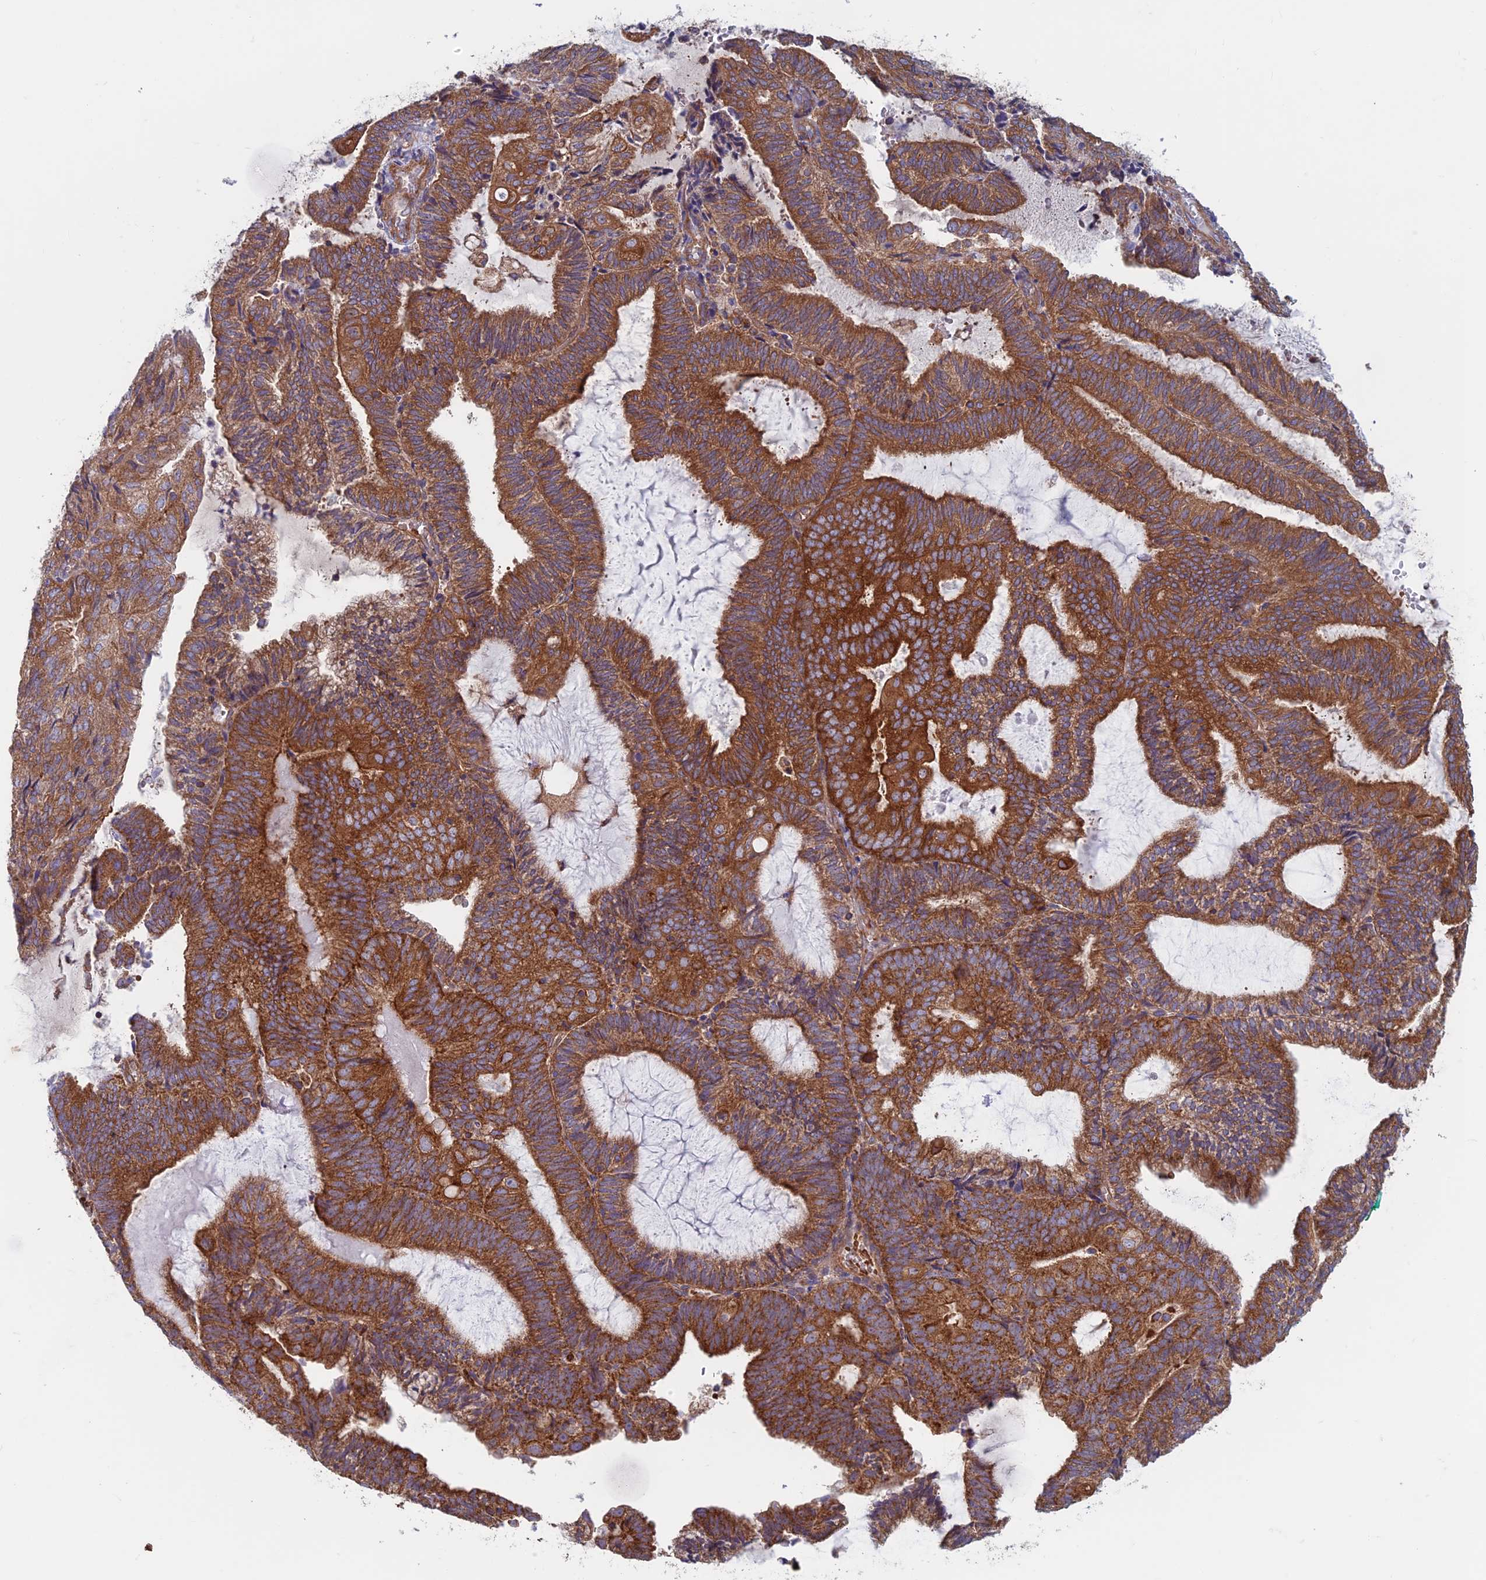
{"staining": {"intensity": "strong", "quantity": ">75%", "location": "cytoplasmic/membranous"}, "tissue": "endometrial cancer", "cell_type": "Tumor cells", "image_type": "cancer", "snomed": [{"axis": "morphology", "description": "Adenocarcinoma, NOS"}, {"axis": "topography", "description": "Endometrium"}], "caption": "Adenocarcinoma (endometrial) stained with DAB IHC displays high levels of strong cytoplasmic/membranous expression in approximately >75% of tumor cells.", "gene": "DNM1L", "patient": {"sex": "female", "age": 81}}